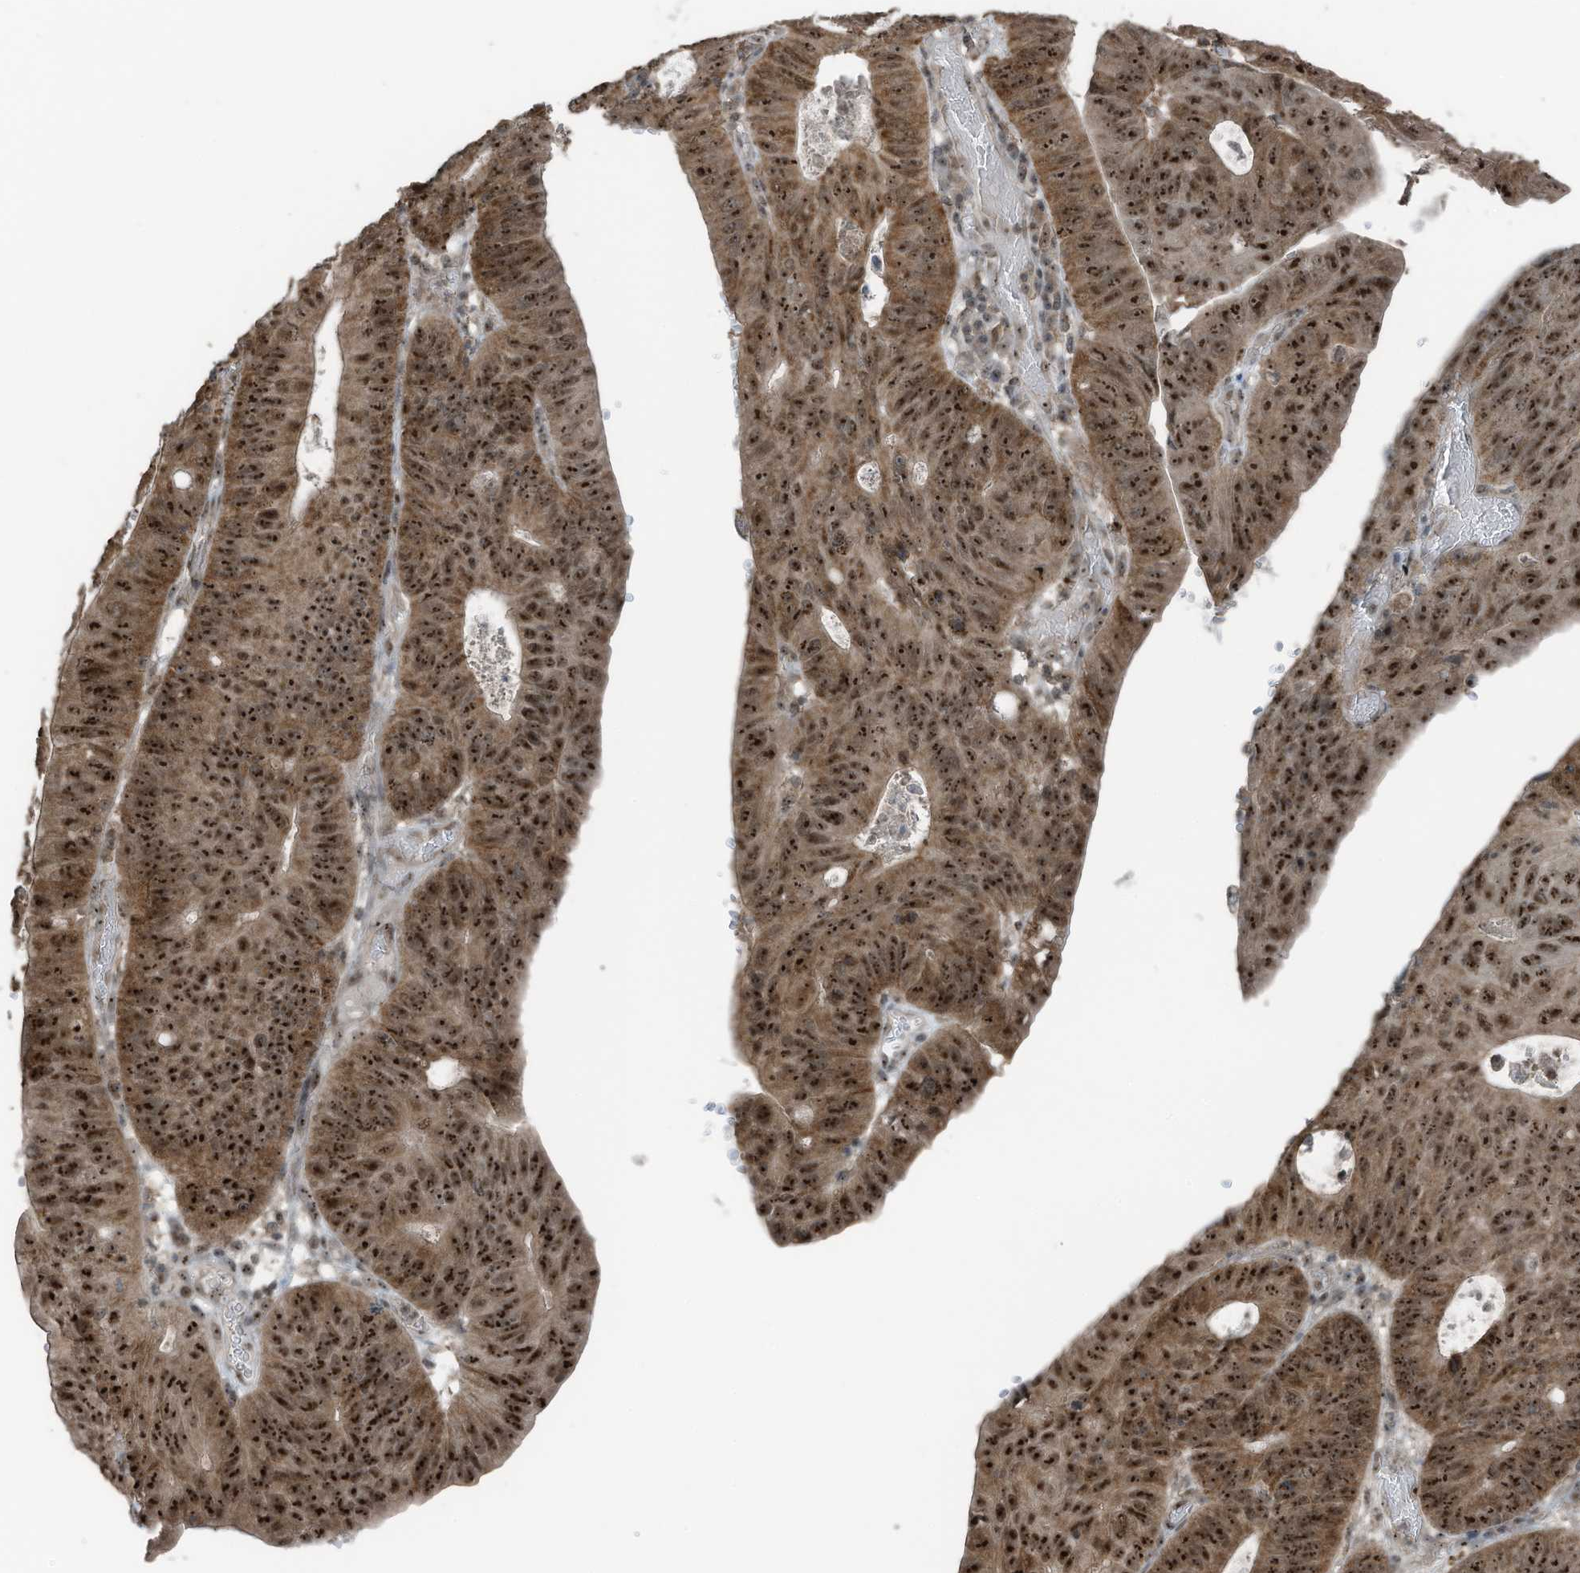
{"staining": {"intensity": "moderate", "quantity": ">75%", "location": "cytoplasmic/membranous,nuclear"}, "tissue": "stomach cancer", "cell_type": "Tumor cells", "image_type": "cancer", "snomed": [{"axis": "morphology", "description": "Adenocarcinoma, NOS"}, {"axis": "topography", "description": "Stomach"}], "caption": "Stomach cancer tissue reveals moderate cytoplasmic/membranous and nuclear positivity in about >75% of tumor cells, visualized by immunohistochemistry.", "gene": "UTP3", "patient": {"sex": "male", "age": 59}}